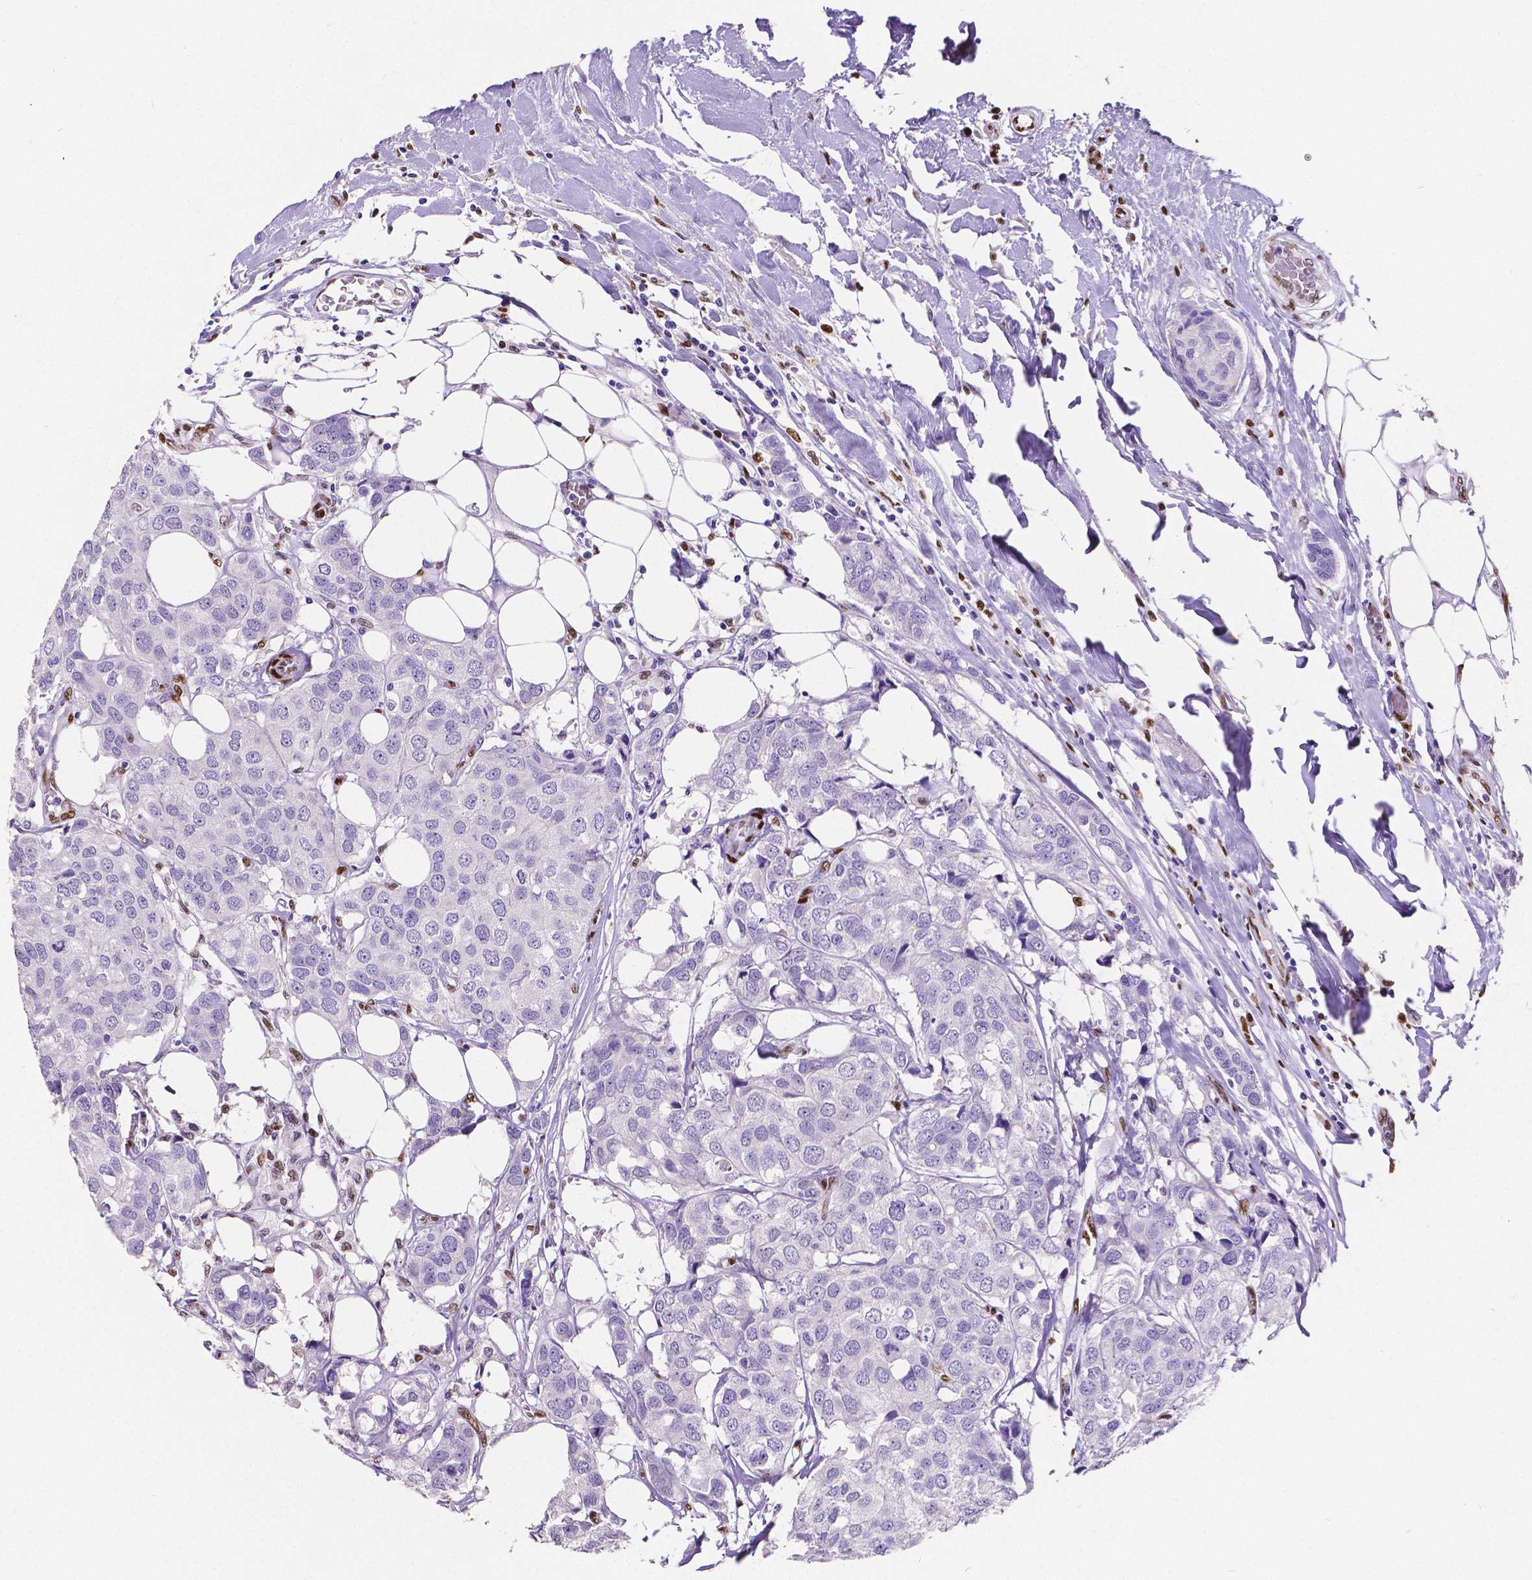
{"staining": {"intensity": "negative", "quantity": "none", "location": "none"}, "tissue": "breast cancer", "cell_type": "Tumor cells", "image_type": "cancer", "snomed": [{"axis": "morphology", "description": "Duct carcinoma"}, {"axis": "topography", "description": "Breast"}], "caption": "Human breast intraductal carcinoma stained for a protein using IHC demonstrates no positivity in tumor cells.", "gene": "MEF2C", "patient": {"sex": "female", "age": 80}}